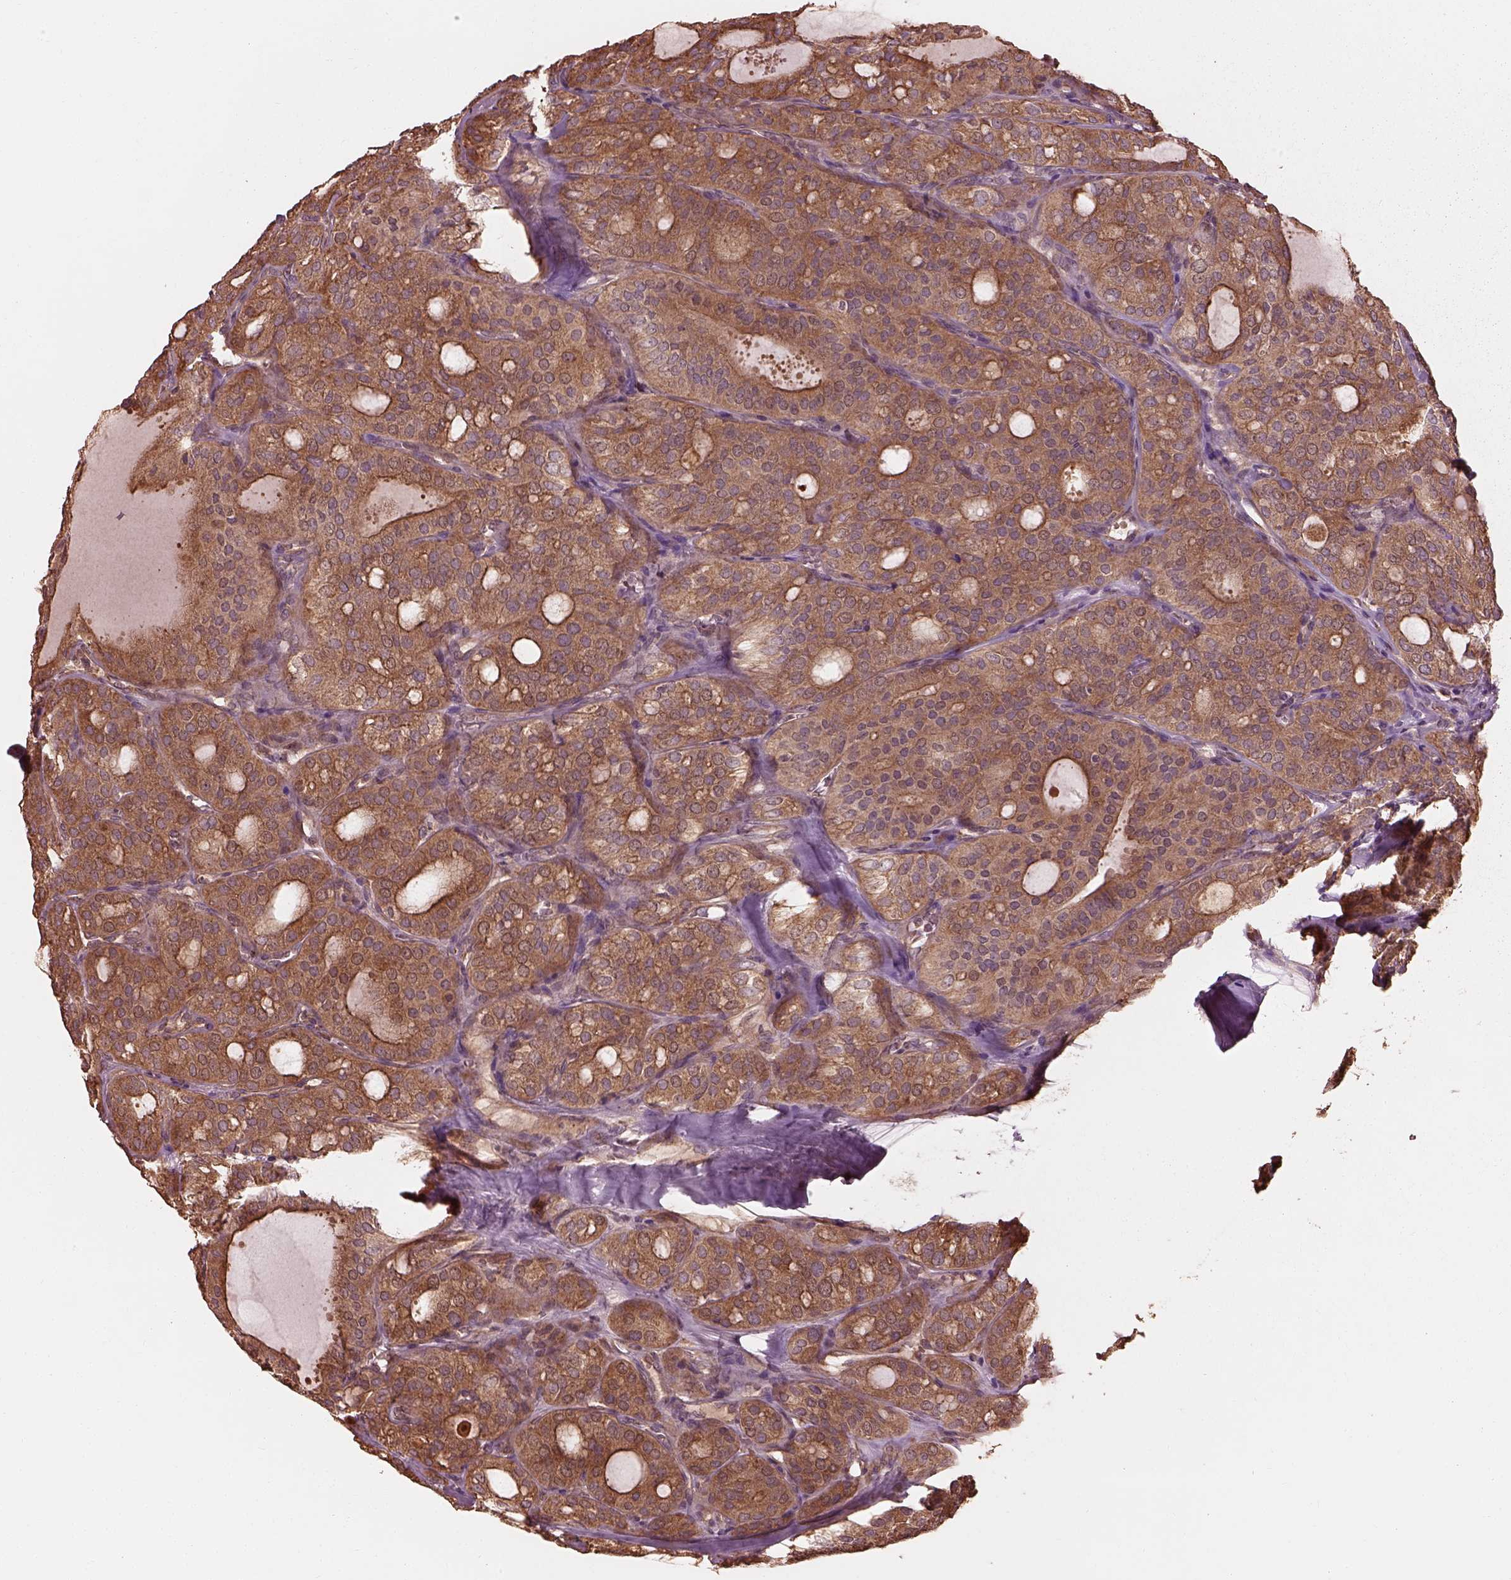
{"staining": {"intensity": "strong", "quantity": ">75%", "location": "cytoplasmic/membranous"}, "tissue": "thyroid cancer", "cell_type": "Tumor cells", "image_type": "cancer", "snomed": [{"axis": "morphology", "description": "Follicular adenoma carcinoma, NOS"}, {"axis": "topography", "description": "Thyroid gland"}], "caption": "Thyroid follicular adenoma carcinoma tissue displays strong cytoplasmic/membranous expression in approximately >75% of tumor cells, visualized by immunohistochemistry.", "gene": "METTL4", "patient": {"sex": "male", "age": 75}}